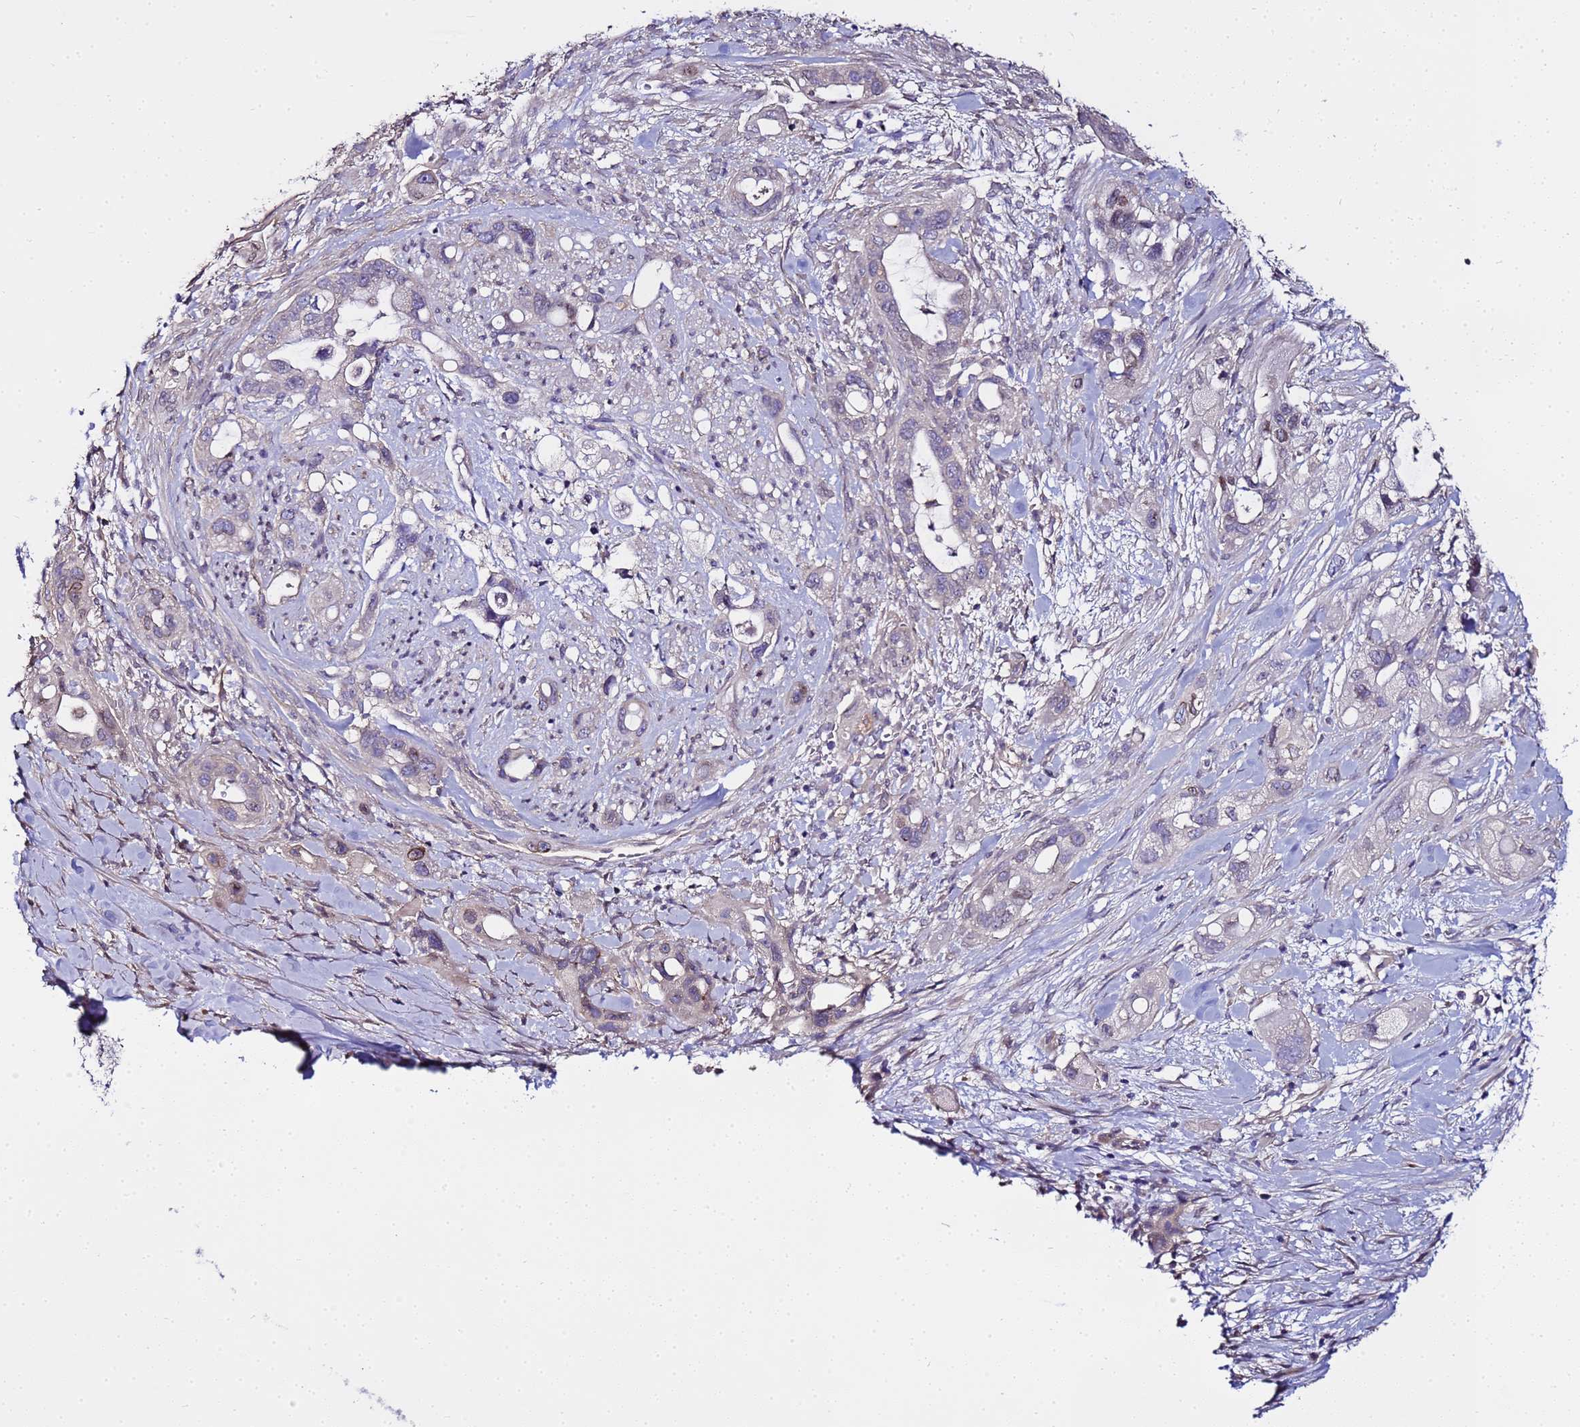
{"staining": {"intensity": "weak", "quantity": "<25%", "location": "cytoplasmic/membranous,nuclear"}, "tissue": "pancreatic cancer", "cell_type": "Tumor cells", "image_type": "cancer", "snomed": [{"axis": "morphology", "description": "Adenocarcinoma, NOS"}, {"axis": "topography", "description": "Pancreas"}], "caption": "A high-resolution image shows immunohistochemistry staining of adenocarcinoma (pancreatic), which demonstrates no significant expression in tumor cells.", "gene": "FAM166B", "patient": {"sex": "male", "age": 44}}